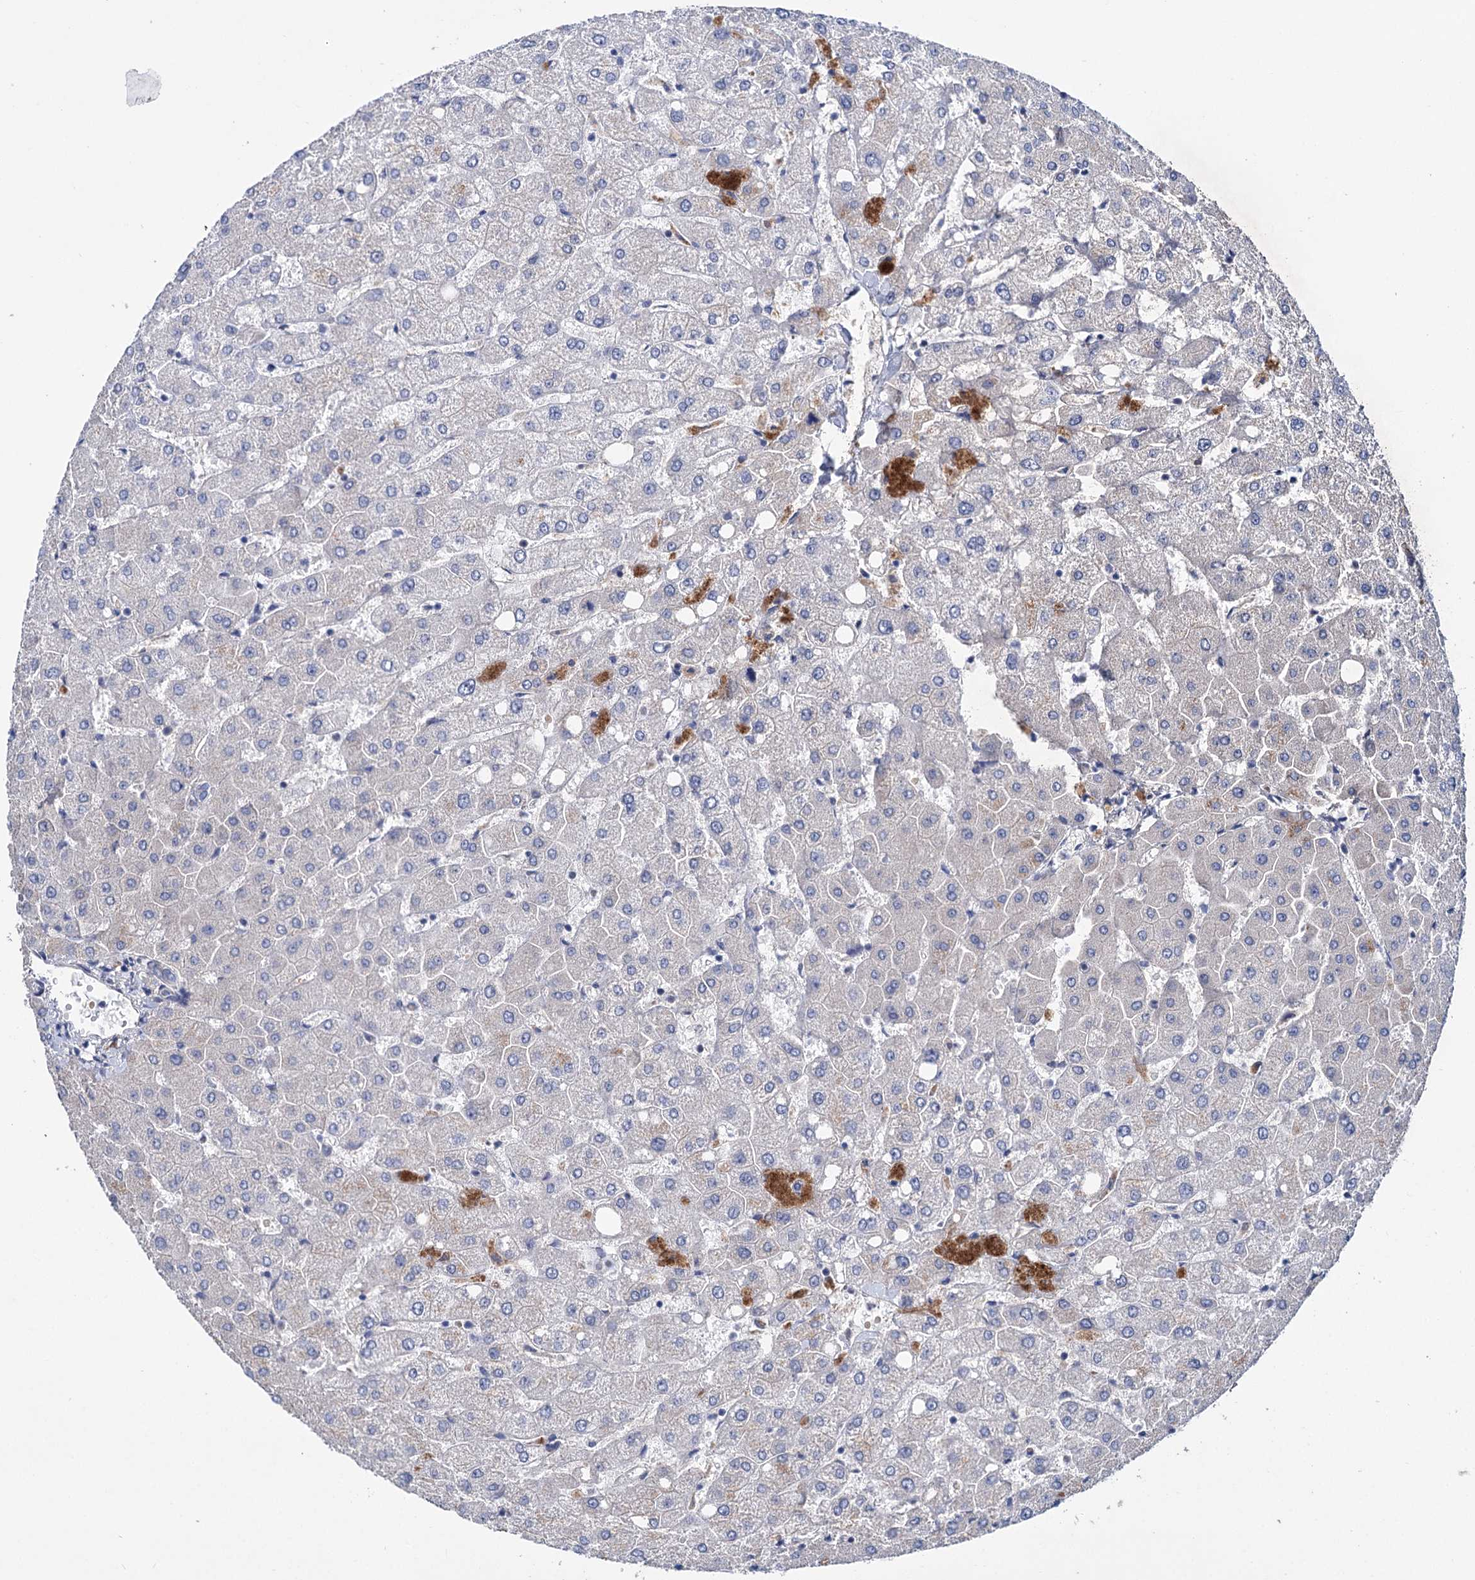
{"staining": {"intensity": "negative", "quantity": "none", "location": "none"}, "tissue": "liver", "cell_type": "Cholangiocytes", "image_type": "normal", "snomed": [{"axis": "morphology", "description": "Normal tissue, NOS"}, {"axis": "topography", "description": "Liver"}], "caption": "Benign liver was stained to show a protein in brown. There is no significant staining in cholangiocytes. (Stains: DAB (3,3'-diaminobenzidine) IHC with hematoxylin counter stain, Microscopy: brightfield microscopy at high magnification).", "gene": "PPP1R32", "patient": {"sex": "female", "age": 54}}